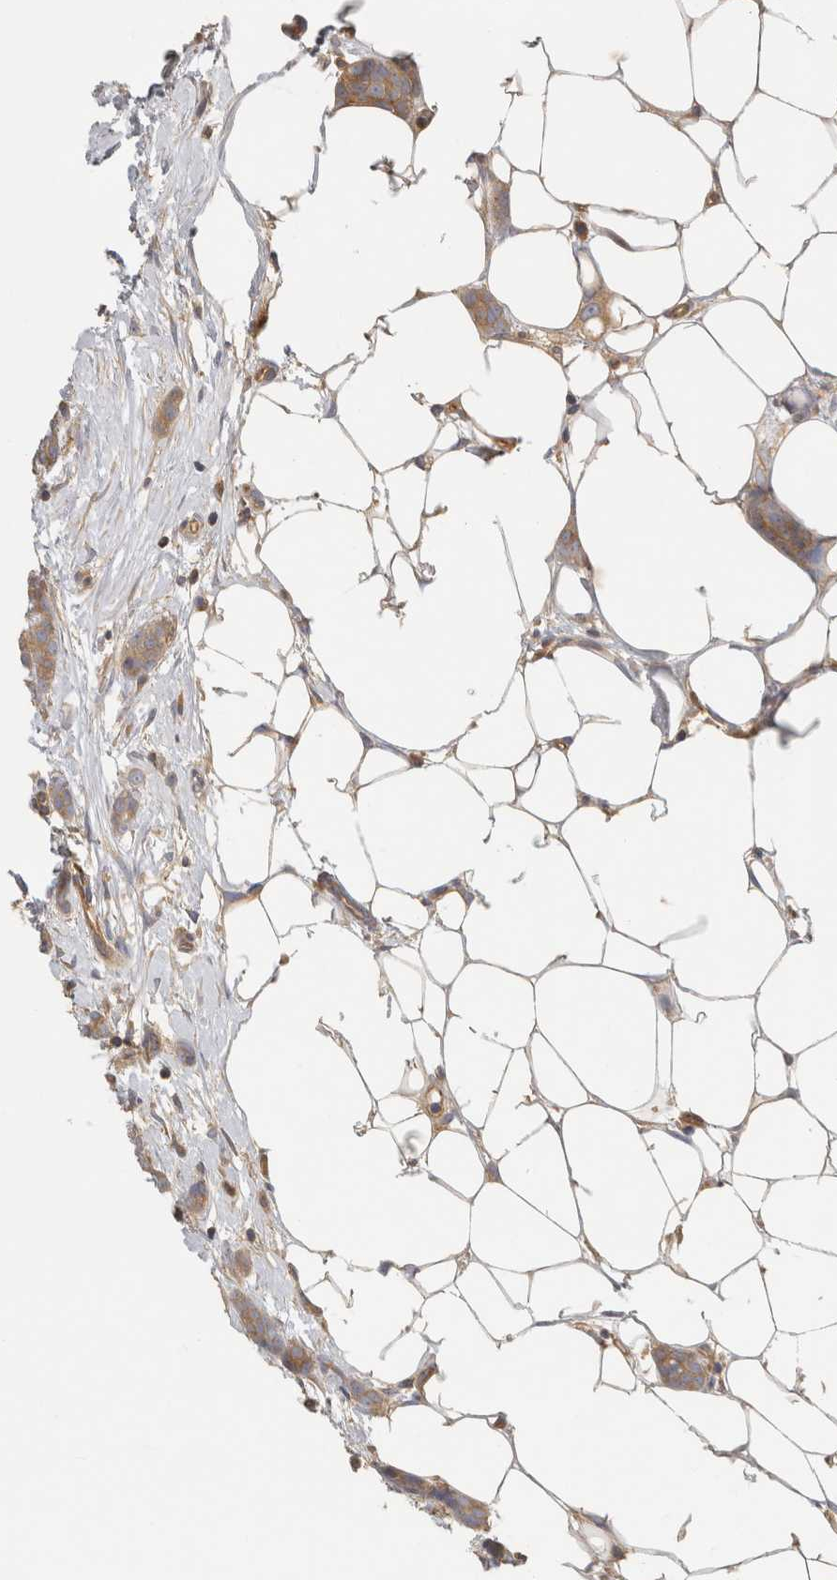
{"staining": {"intensity": "moderate", "quantity": ">75%", "location": "cytoplasmic/membranous"}, "tissue": "breast cancer", "cell_type": "Tumor cells", "image_type": "cancer", "snomed": [{"axis": "morphology", "description": "Lobular carcinoma"}, {"axis": "topography", "description": "Skin"}, {"axis": "topography", "description": "Breast"}], "caption": "Immunohistochemistry (IHC) staining of breast cancer, which demonstrates medium levels of moderate cytoplasmic/membranous expression in approximately >75% of tumor cells indicating moderate cytoplasmic/membranous protein staining. The staining was performed using DAB (brown) for protein detection and nuclei were counterstained in hematoxylin (blue).", "gene": "CHMP6", "patient": {"sex": "female", "age": 46}}